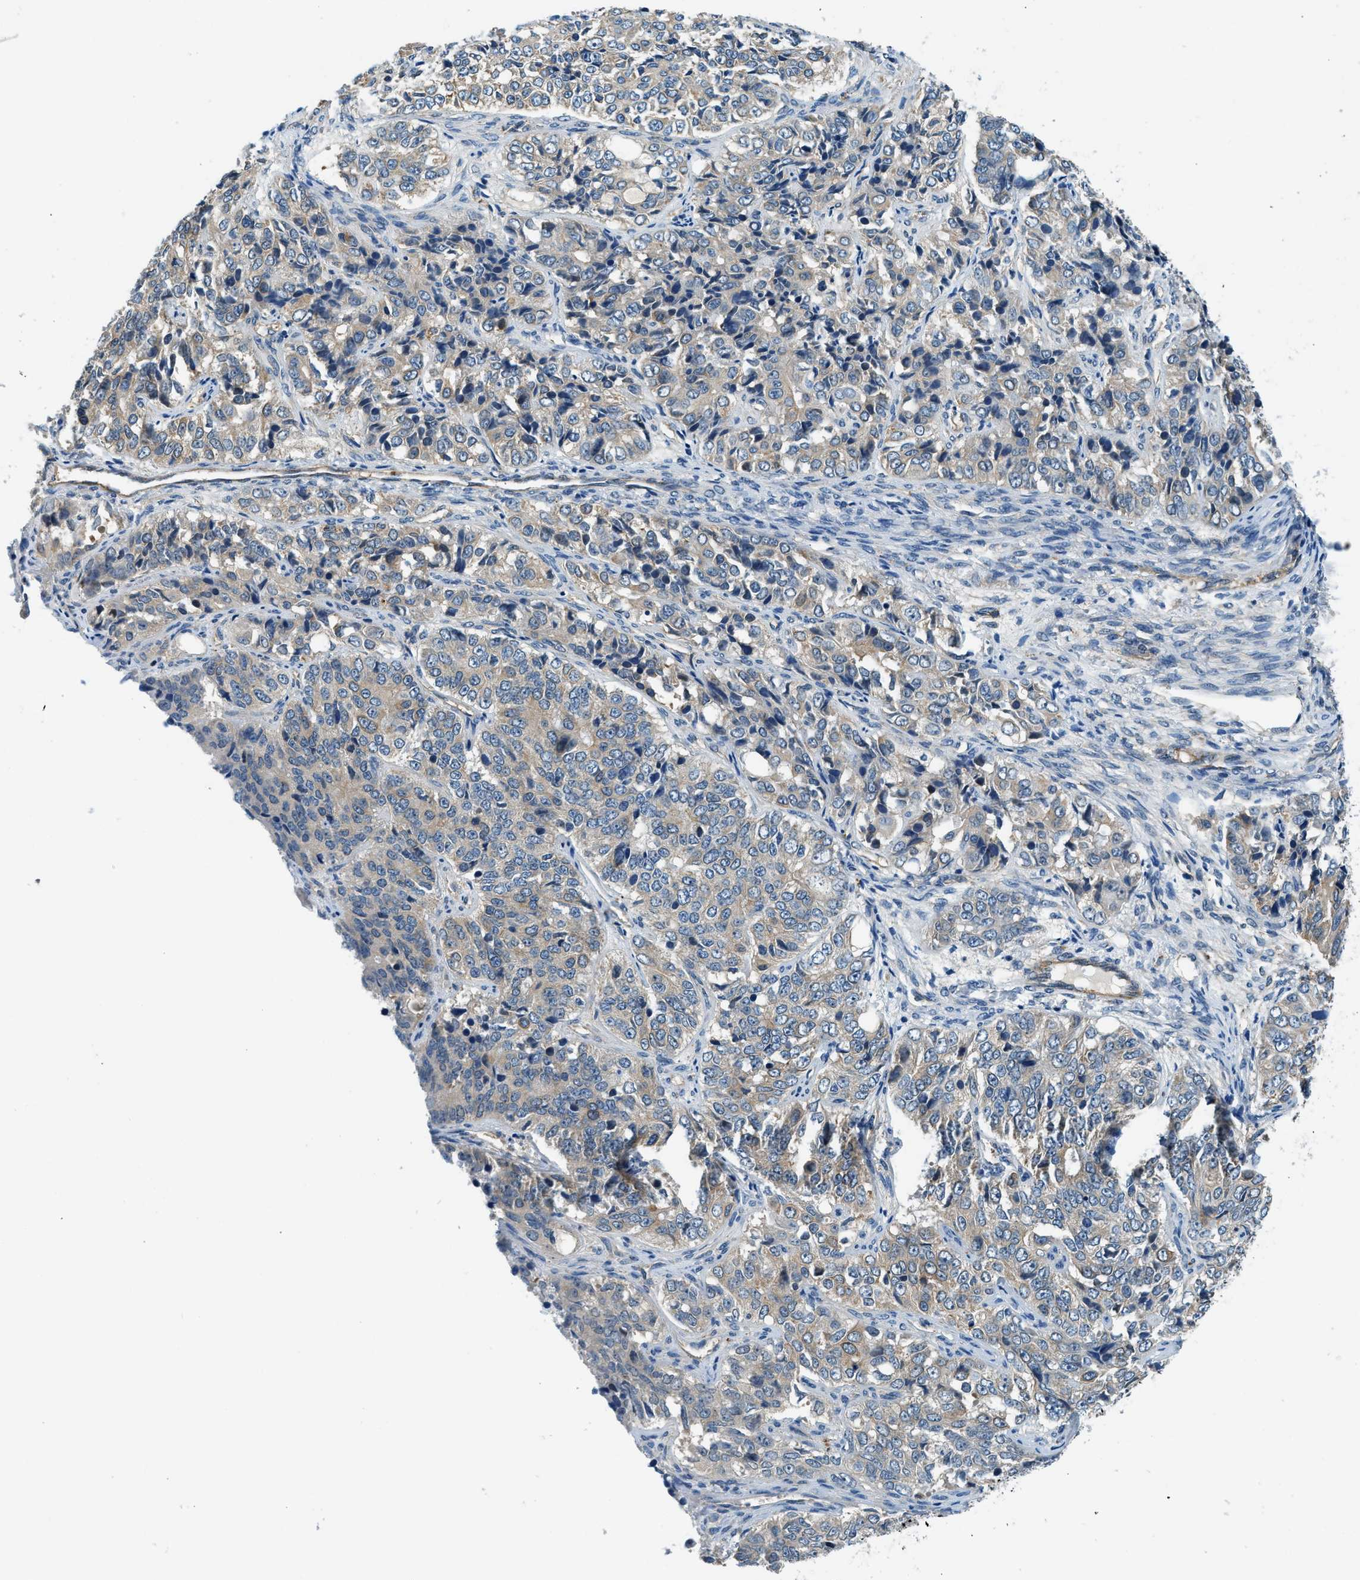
{"staining": {"intensity": "weak", "quantity": "25%-75%", "location": "cytoplasmic/membranous"}, "tissue": "ovarian cancer", "cell_type": "Tumor cells", "image_type": "cancer", "snomed": [{"axis": "morphology", "description": "Carcinoma, endometroid"}, {"axis": "topography", "description": "Ovary"}], "caption": "Immunohistochemical staining of ovarian cancer (endometroid carcinoma) reveals low levels of weak cytoplasmic/membranous protein positivity in about 25%-75% of tumor cells.", "gene": "SLC19A2", "patient": {"sex": "female", "age": 51}}